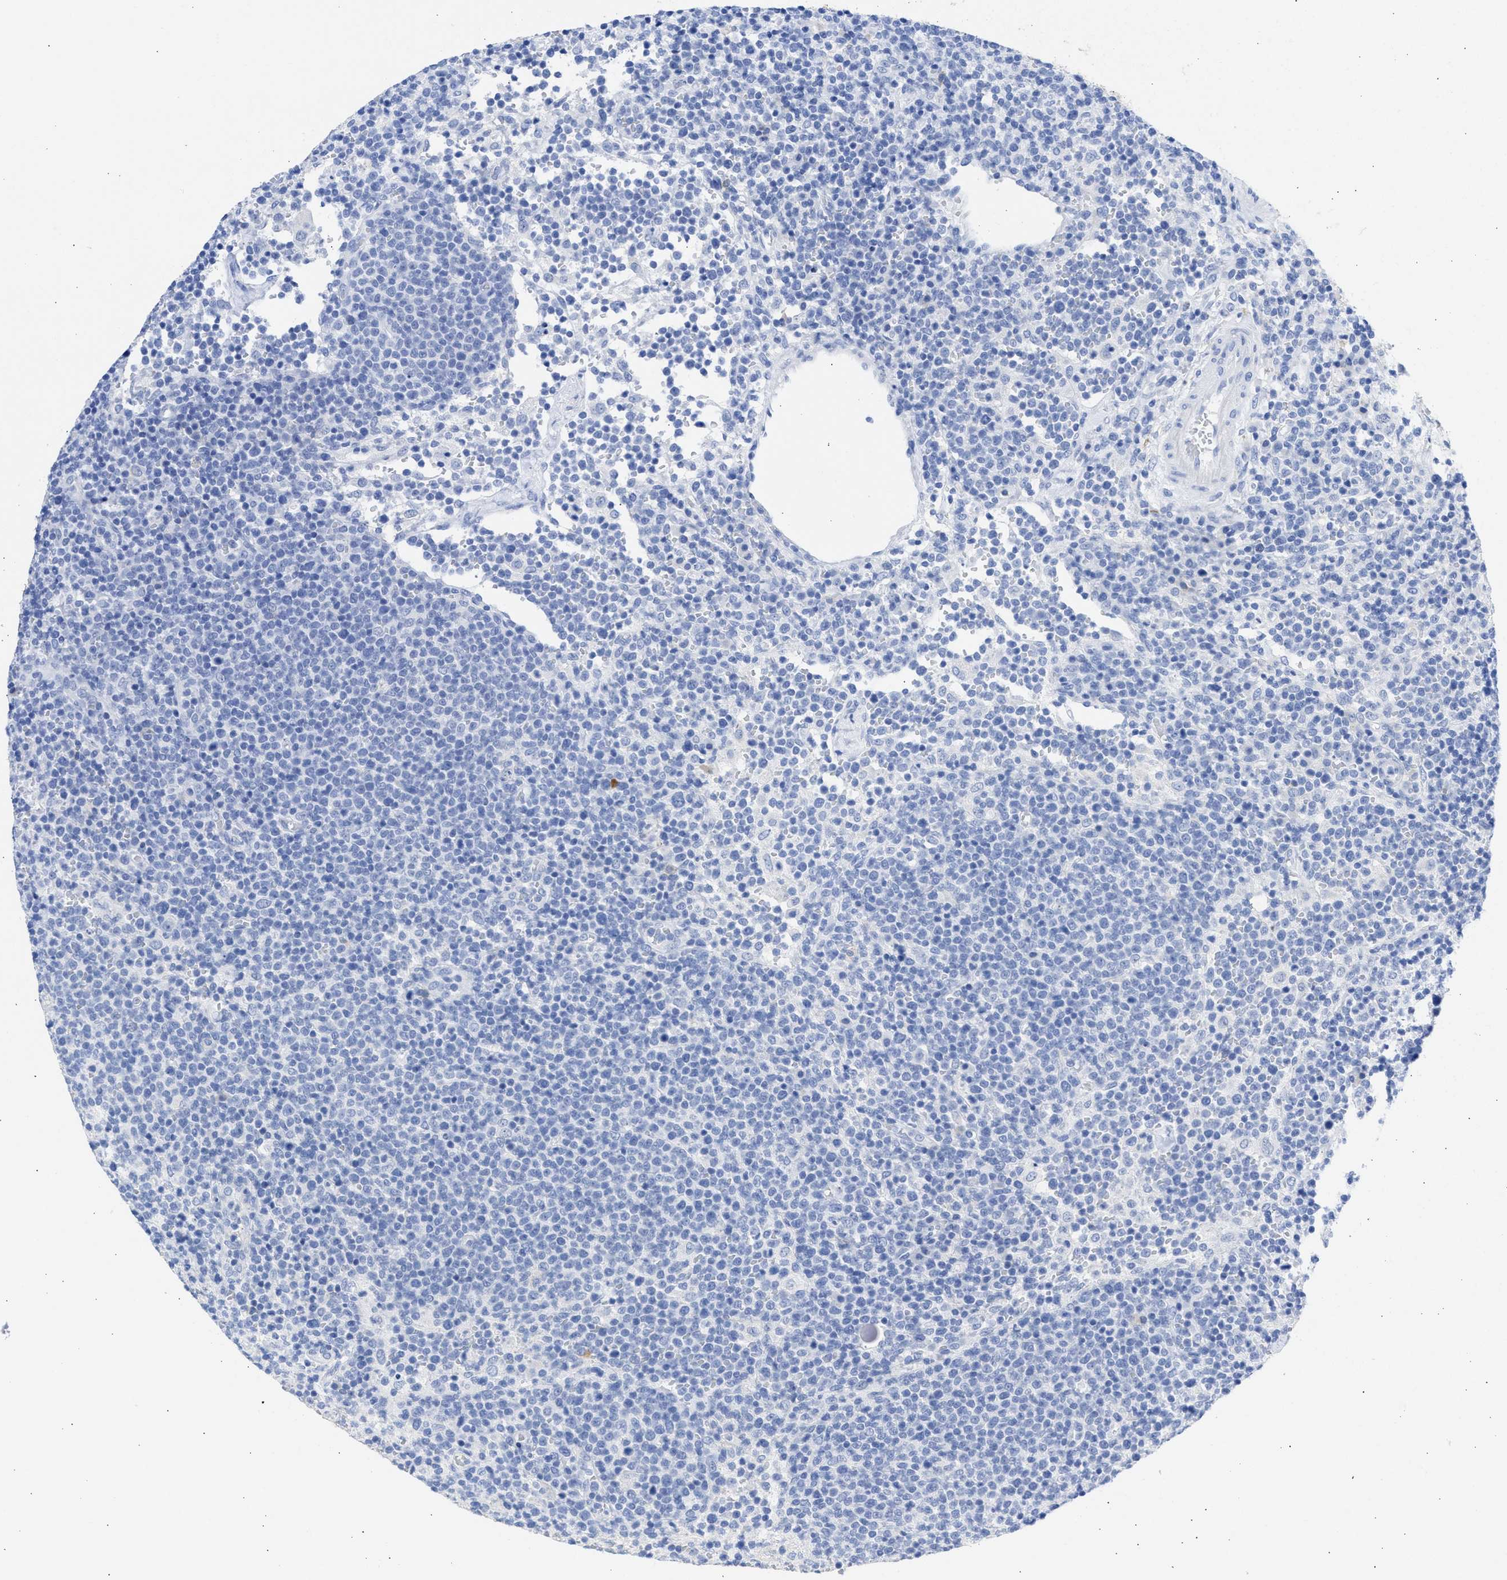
{"staining": {"intensity": "negative", "quantity": "none", "location": "none"}, "tissue": "lymphoma", "cell_type": "Tumor cells", "image_type": "cancer", "snomed": [{"axis": "morphology", "description": "Malignant lymphoma, non-Hodgkin's type, High grade"}, {"axis": "topography", "description": "Lymph node"}], "caption": "IHC micrograph of neoplastic tissue: lymphoma stained with DAB (3,3'-diaminobenzidine) exhibits no significant protein expression in tumor cells.", "gene": "NCAM1", "patient": {"sex": "male", "age": 61}}